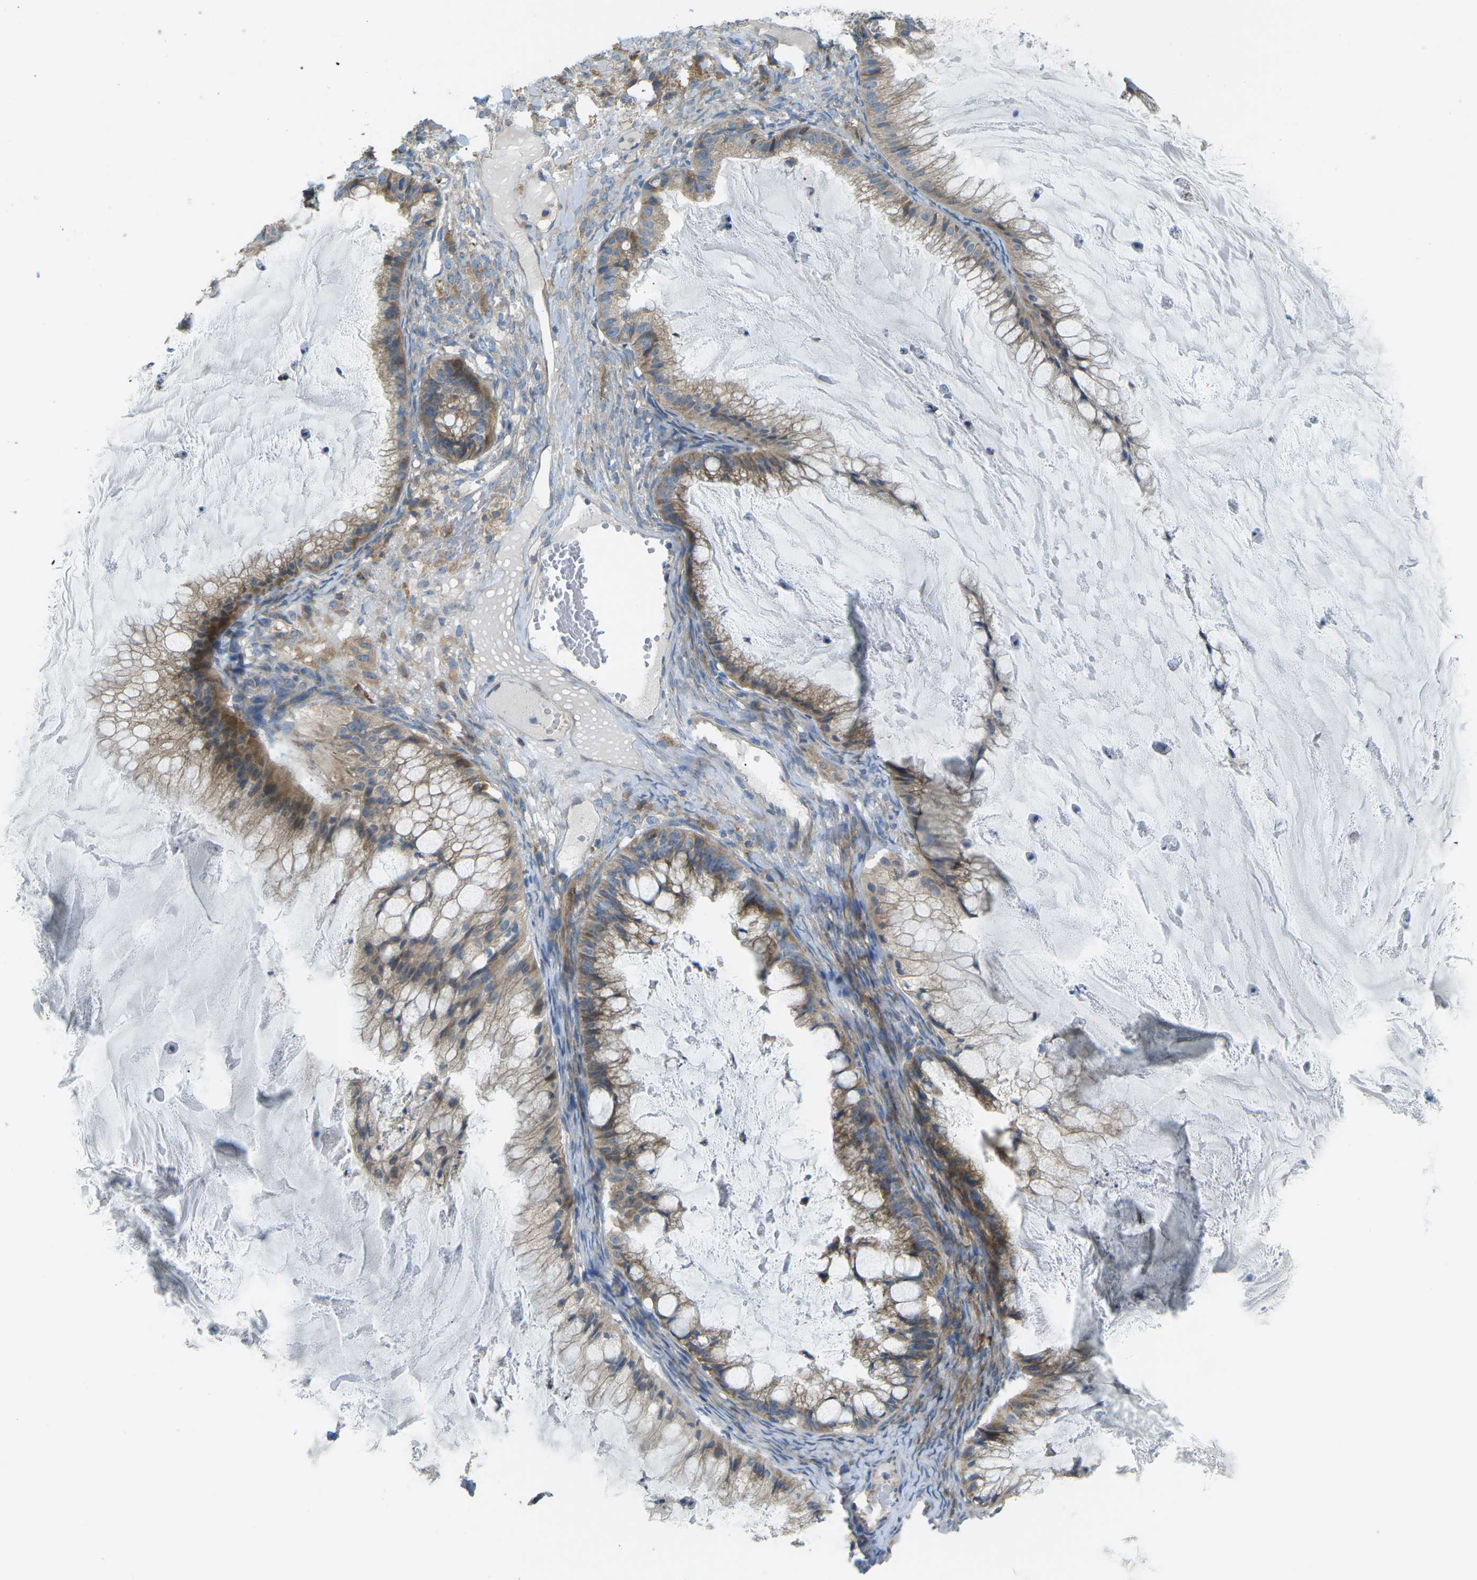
{"staining": {"intensity": "moderate", "quantity": ">75%", "location": "cytoplasmic/membranous"}, "tissue": "ovarian cancer", "cell_type": "Tumor cells", "image_type": "cancer", "snomed": [{"axis": "morphology", "description": "Cystadenocarcinoma, mucinous, NOS"}, {"axis": "topography", "description": "Ovary"}], "caption": "Immunohistochemistry histopathology image of neoplastic tissue: ovarian cancer stained using immunohistochemistry (IHC) displays medium levels of moderate protein expression localized specifically in the cytoplasmic/membranous of tumor cells, appearing as a cytoplasmic/membranous brown color.", "gene": "MYLK4", "patient": {"sex": "female", "age": 57}}